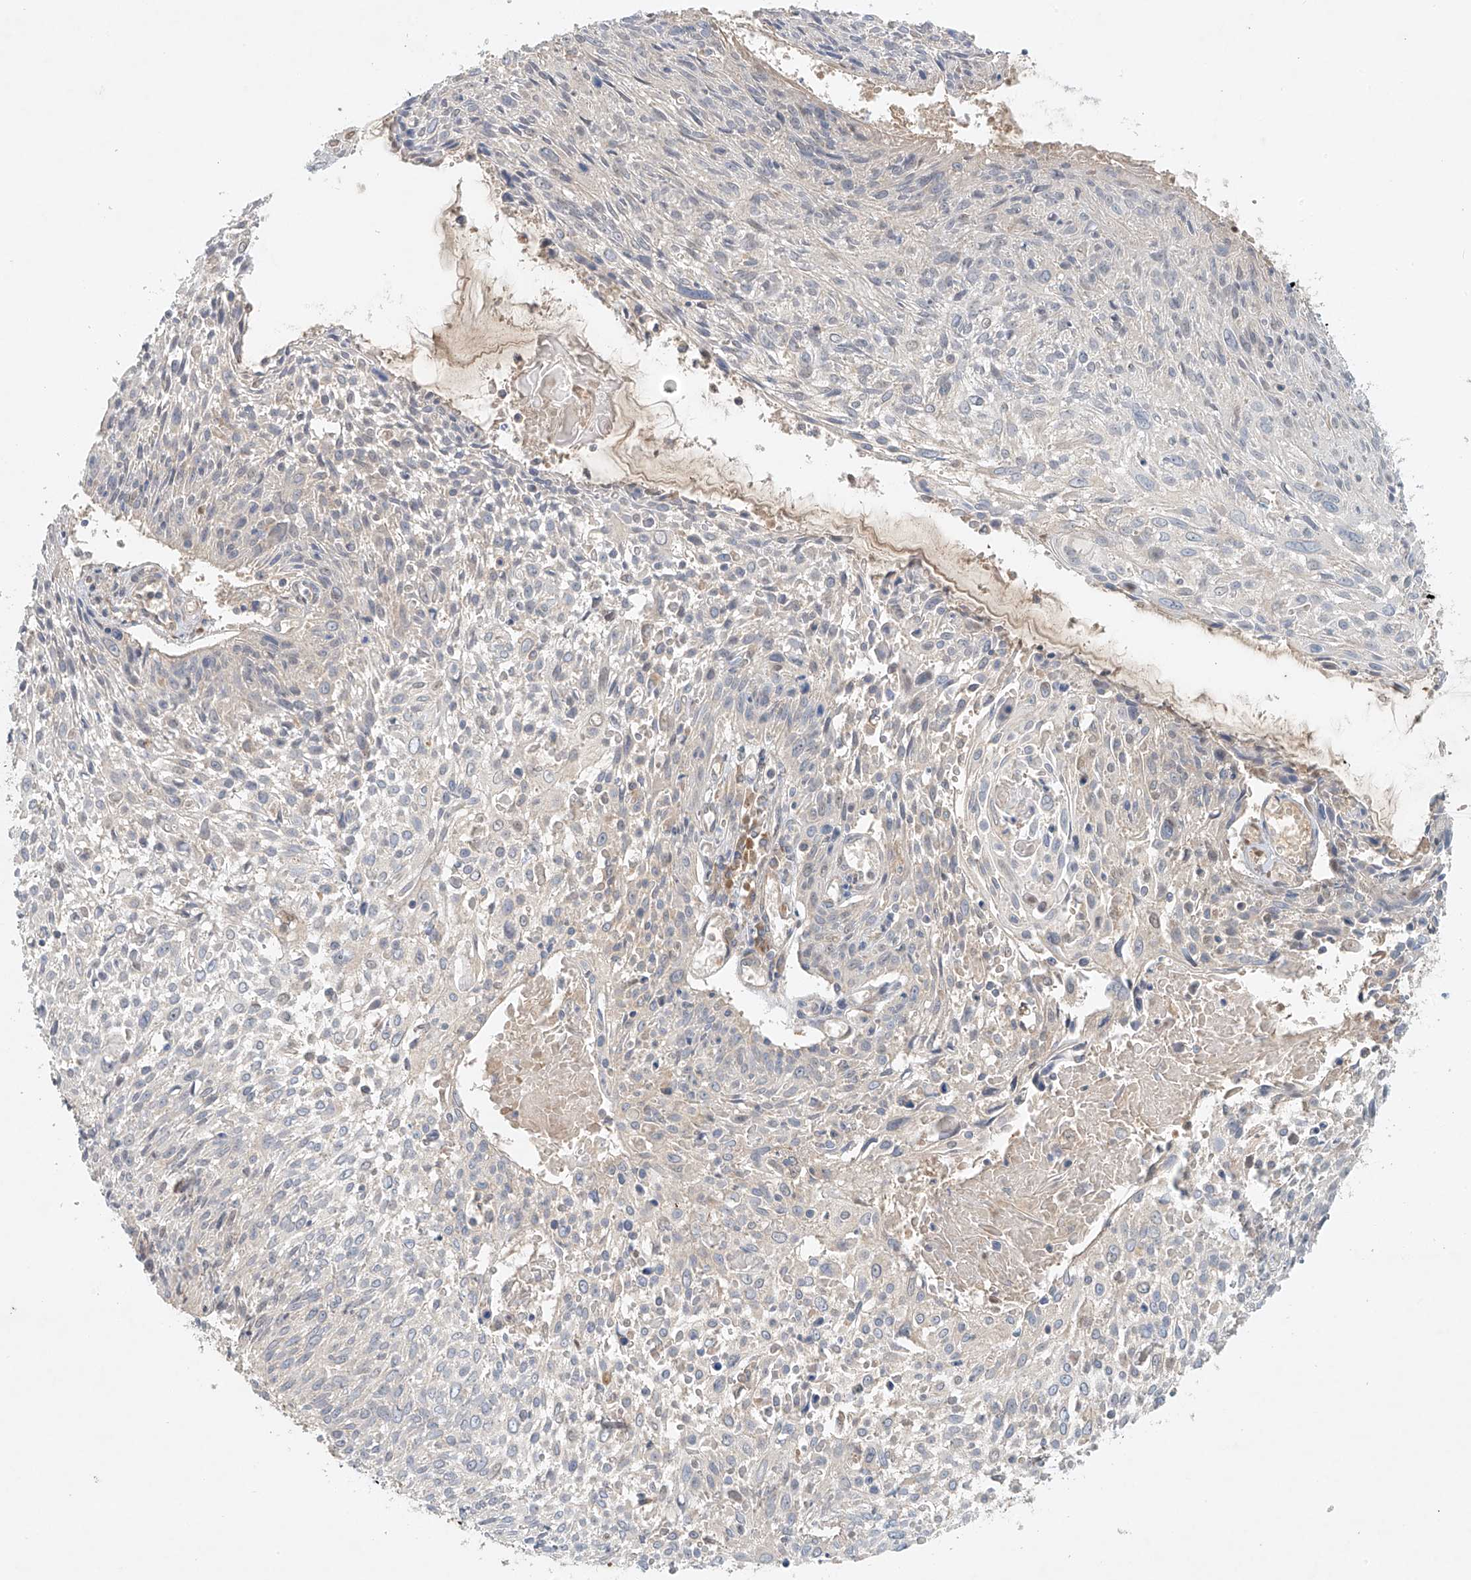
{"staining": {"intensity": "negative", "quantity": "none", "location": "none"}, "tissue": "cervical cancer", "cell_type": "Tumor cells", "image_type": "cancer", "snomed": [{"axis": "morphology", "description": "Squamous cell carcinoma, NOS"}, {"axis": "topography", "description": "Cervix"}], "caption": "There is no significant staining in tumor cells of cervical cancer (squamous cell carcinoma).", "gene": "LYRM9", "patient": {"sex": "female", "age": 51}}